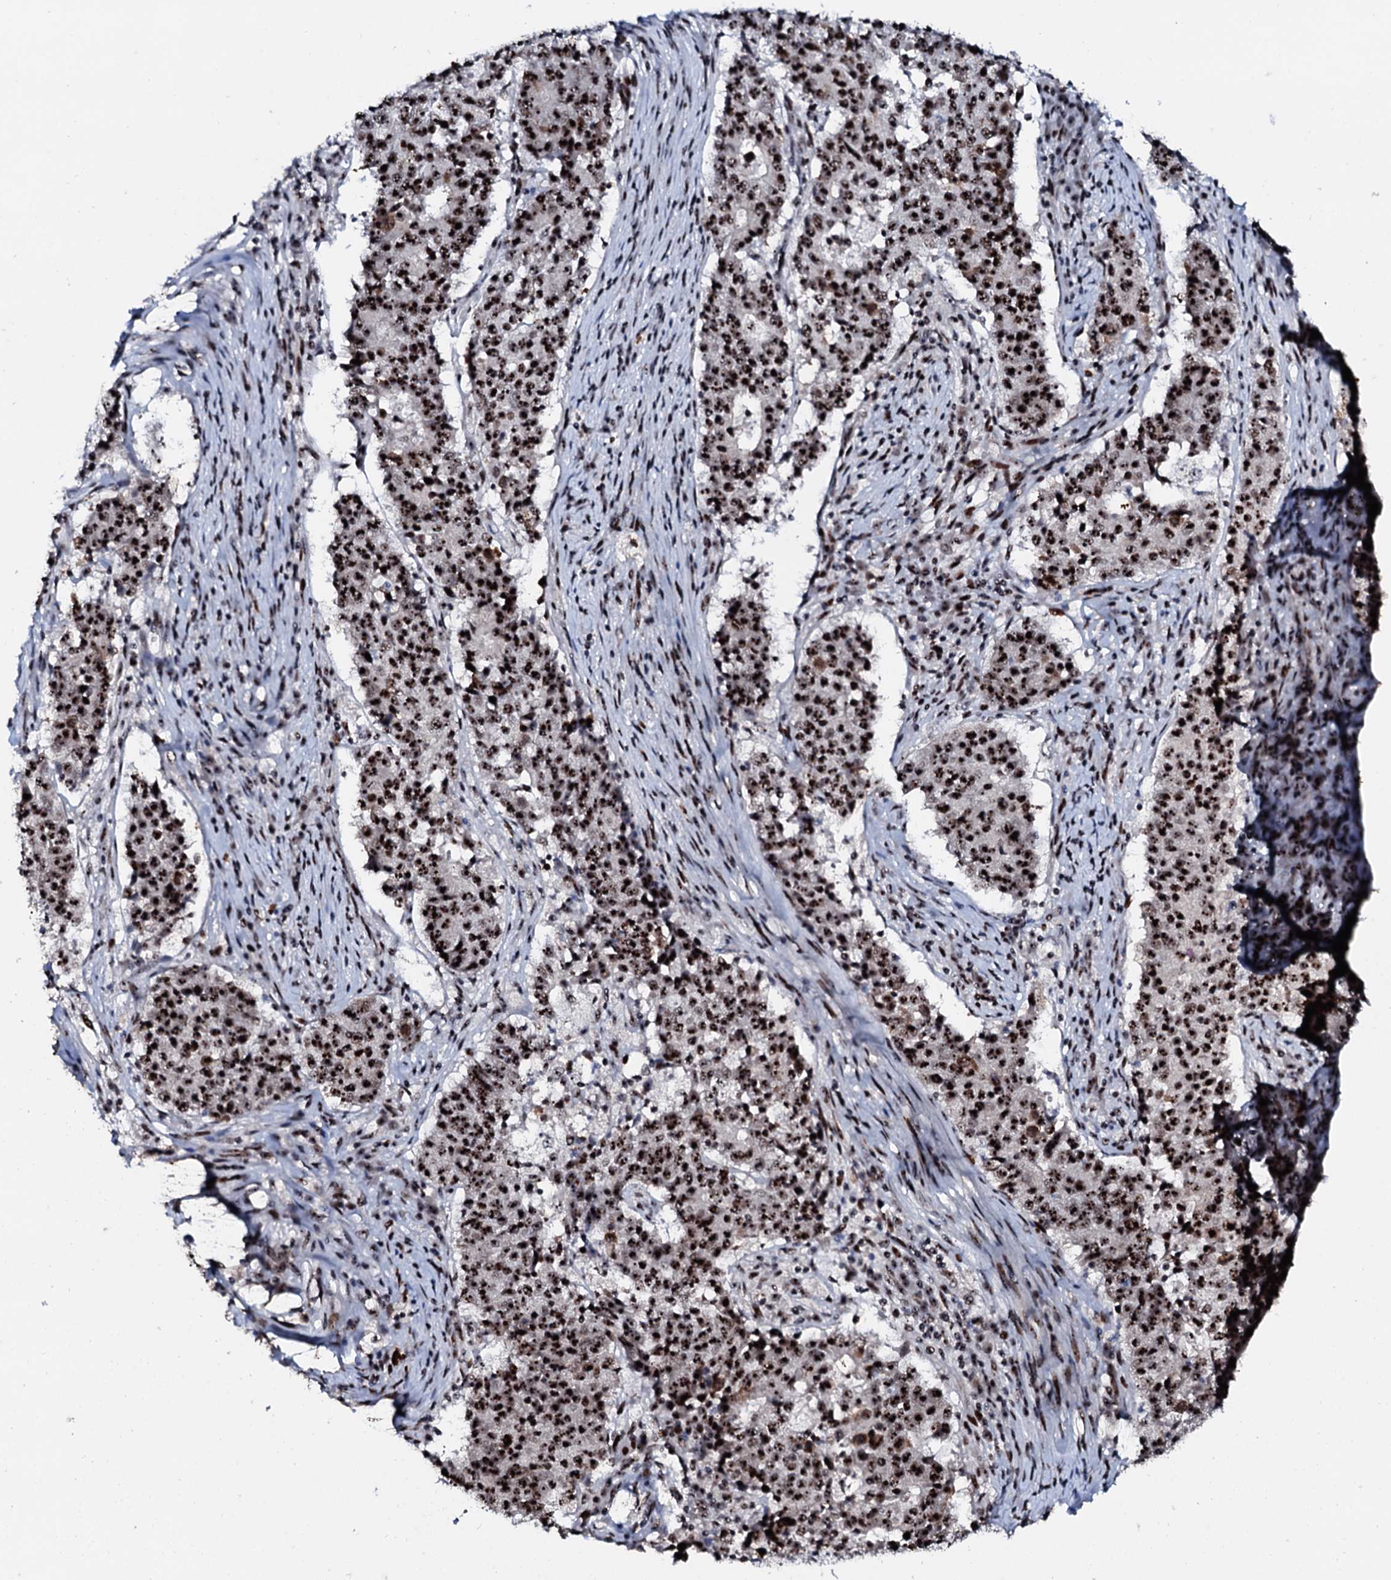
{"staining": {"intensity": "strong", "quantity": ">75%", "location": "nuclear"}, "tissue": "stomach cancer", "cell_type": "Tumor cells", "image_type": "cancer", "snomed": [{"axis": "morphology", "description": "Adenocarcinoma, NOS"}, {"axis": "topography", "description": "Stomach"}], "caption": "Adenocarcinoma (stomach) stained with a brown dye displays strong nuclear positive positivity in about >75% of tumor cells.", "gene": "NEUROG3", "patient": {"sex": "male", "age": 59}}